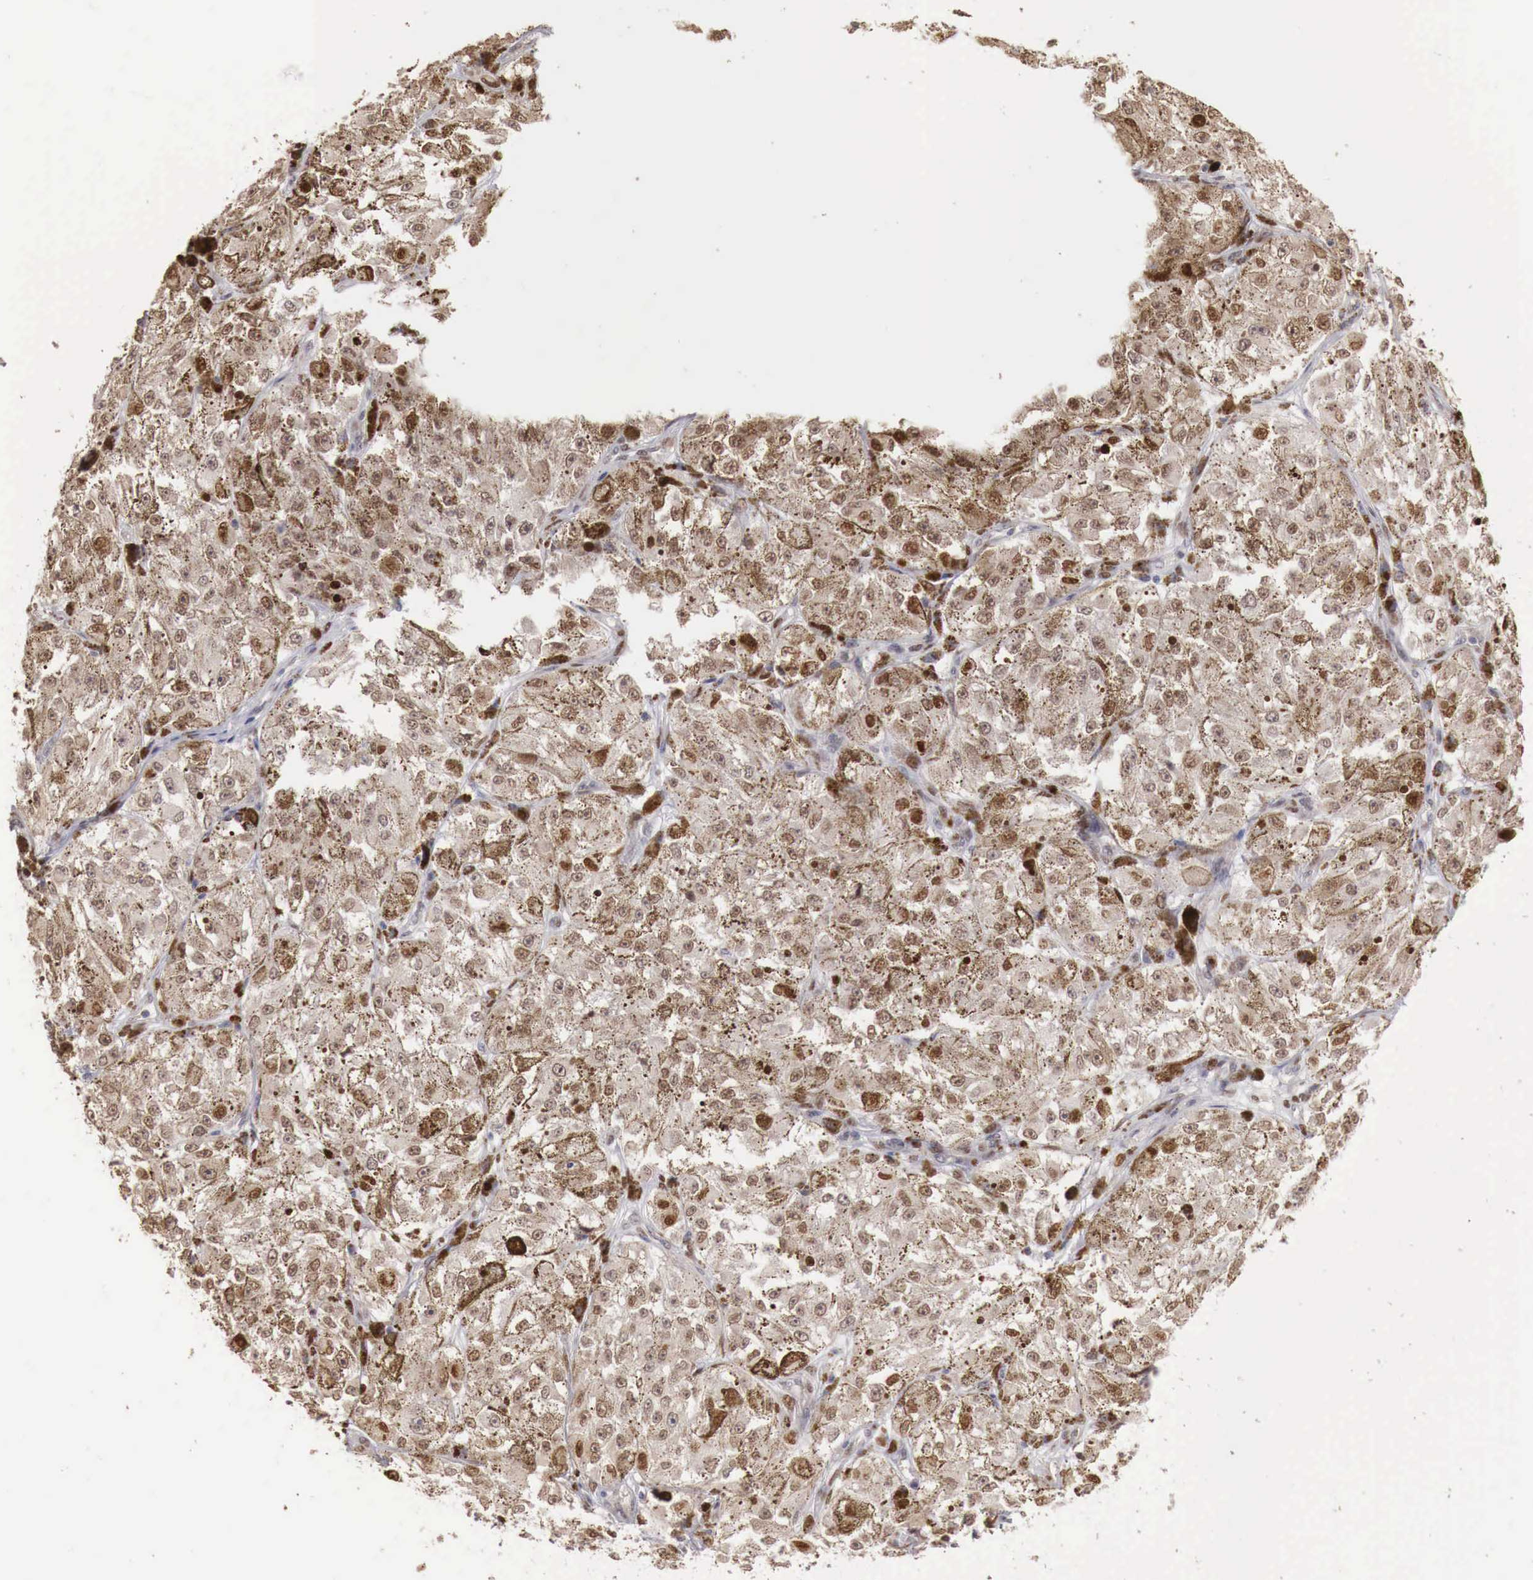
{"staining": {"intensity": "moderate", "quantity": ">75%", "location": "nuclear"}, "tissue": "melanoma", "cell_type": "Tumor cells", "image_type": "cancer", "snomed": [{"axis": "morphology", "description": "Malignant melanoma, NOS"}, {"axis": "topography", "description": "Skin"}], "caption": "A medium amount of moderate nuclear expression is seen in approximately >75% of tumor cells in melanoma tissue.", "gene": "KHDRBS2", "patient": {"sex": "male", "age": 67}}